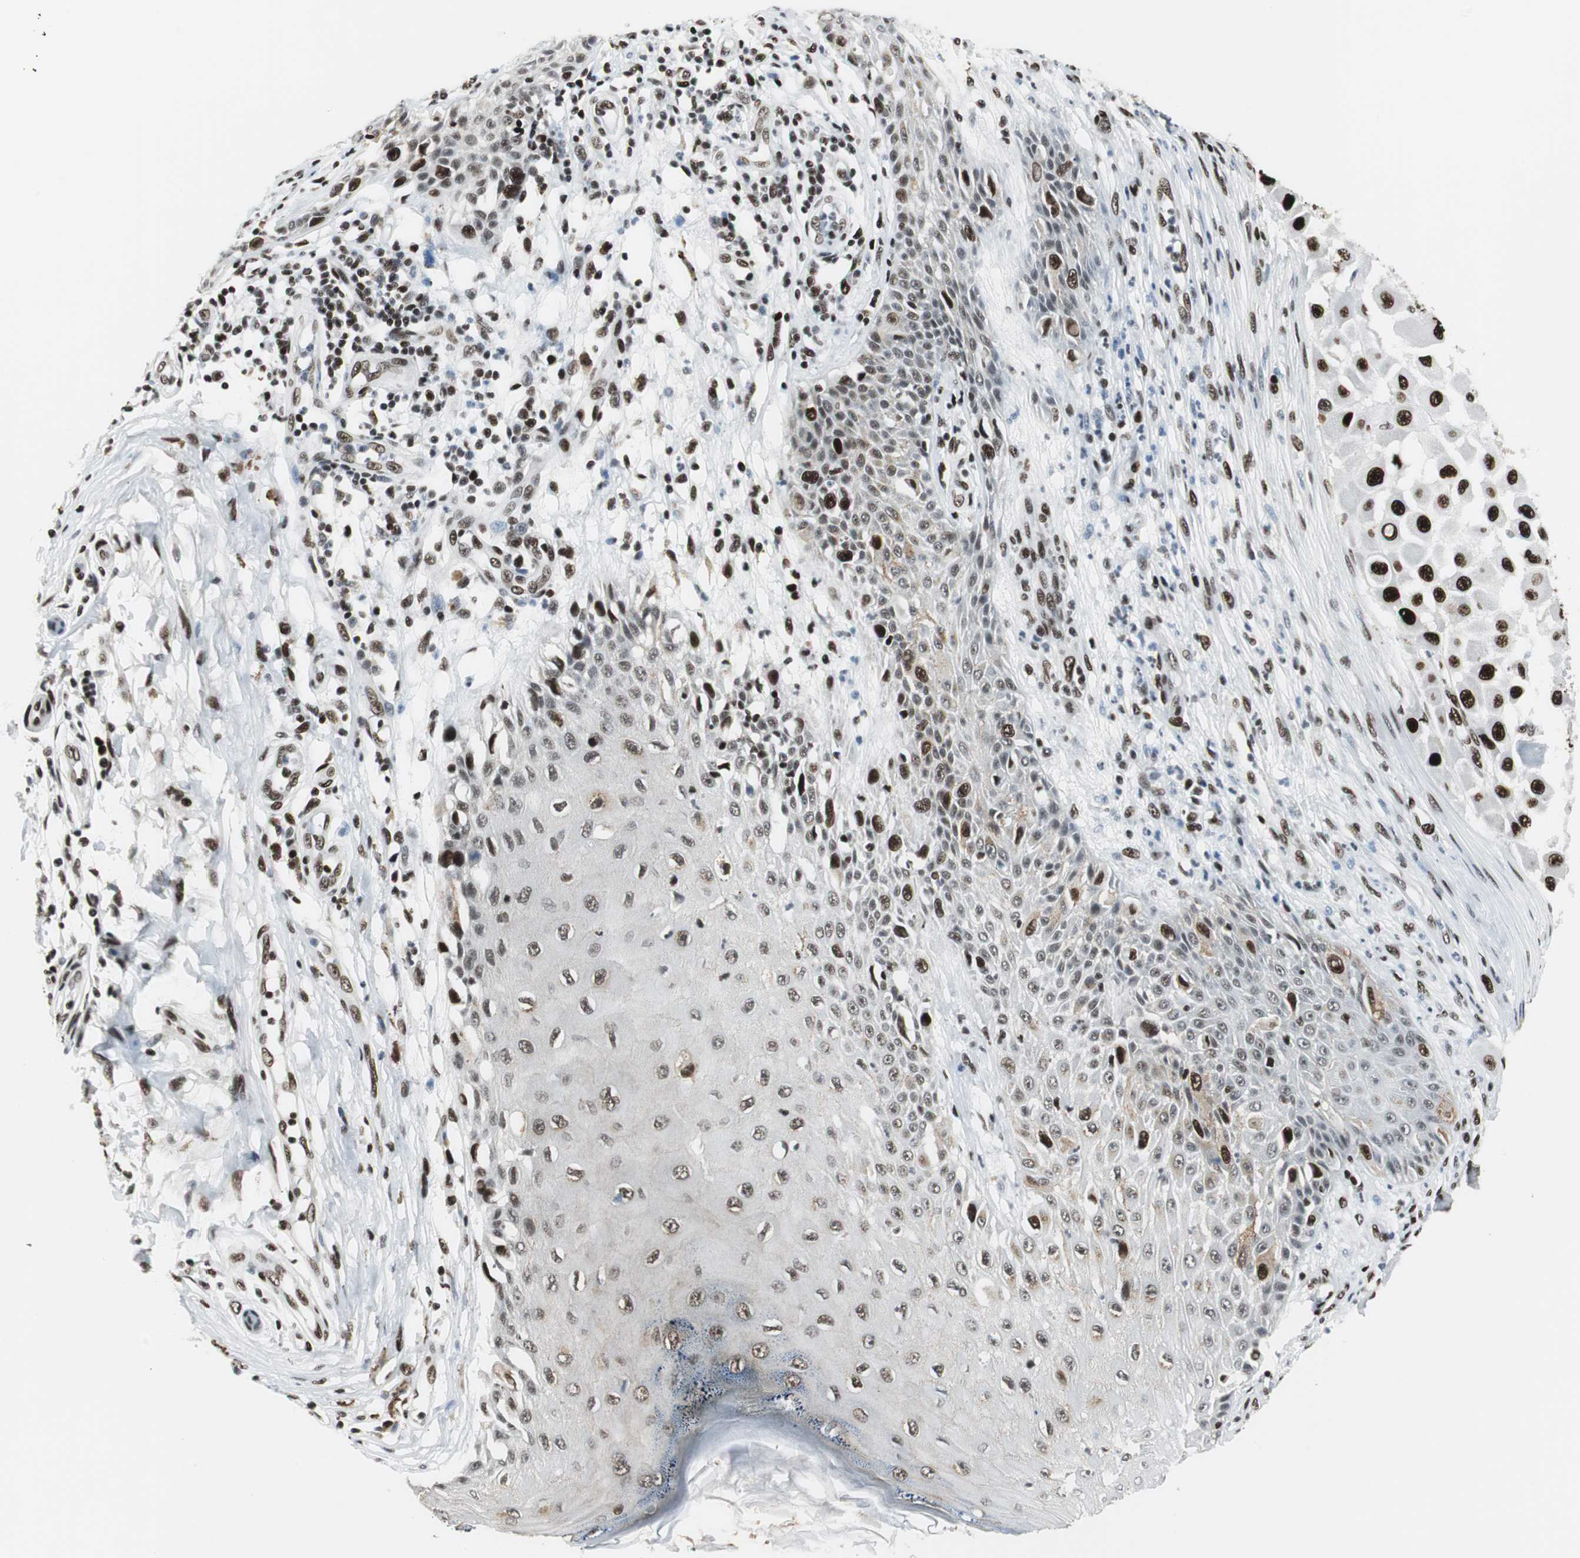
{"staining": {"intensity": "strong", "quantity": ">75%", "location": "nuclear"}, "tissue": "melanoma", "cell_type": "Tumor cells", "image_type": "cancer", "snomed": [{"axis": "morphology", "description": "Malignant melanoma, NOS"}, {"axis": "topography", "description": "Skin"}], "caption": "IHC micrograph of neoplastic tissue: melanoma stained using IHC demonstrates high levels of strong protein expression localized specifically in the nuclear of tumor cells, appearing as a nuclear brown color.", "gene": "MEF2D", "patient": {"sex": "female", "age": 81}}